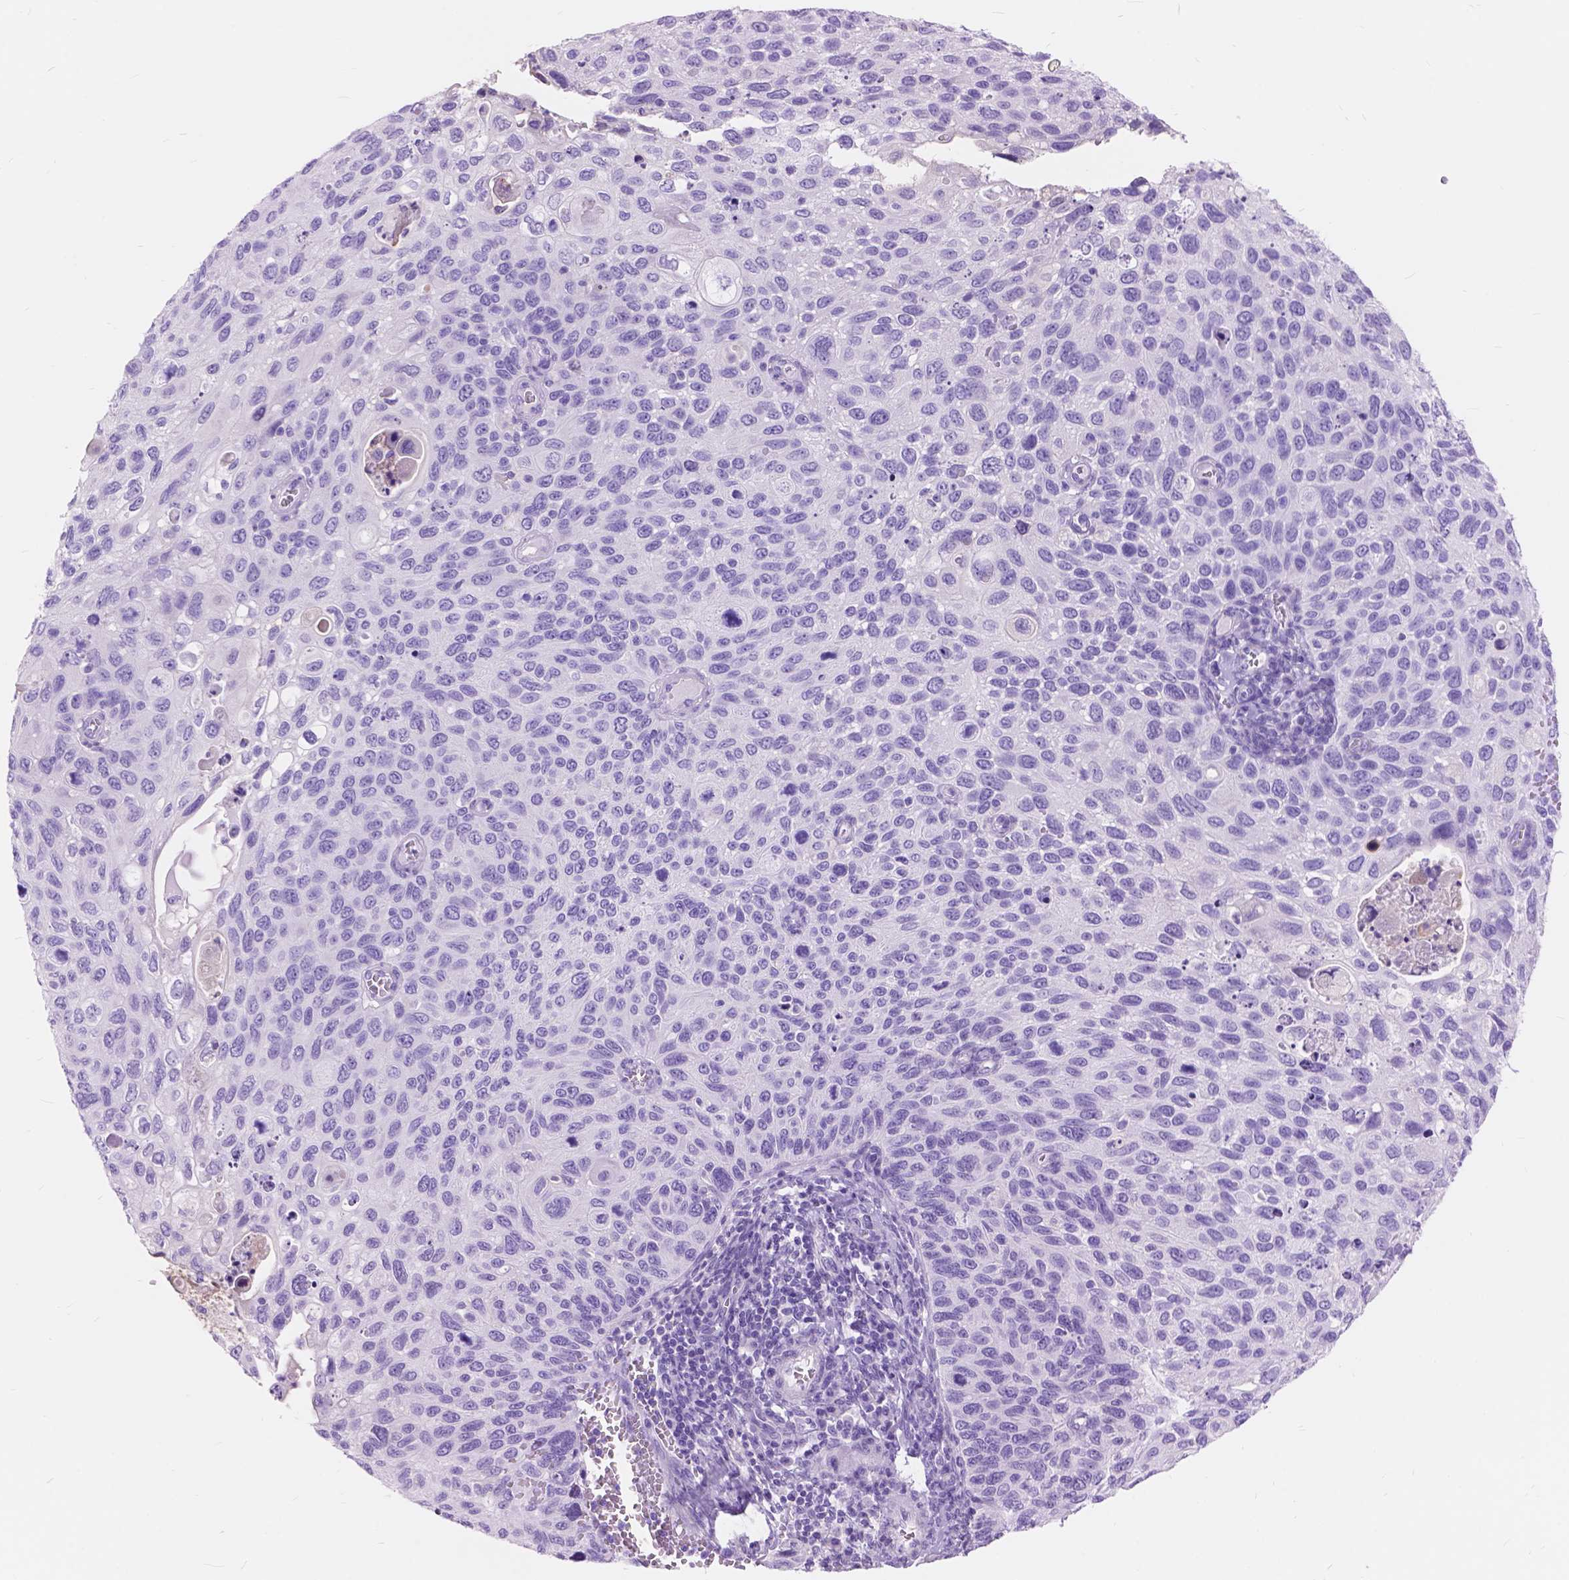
{"staining": {"intensity": "negative", "quantity": "none", "location": "none"}, "tissue": "cervical cancer", "cell_type": "Tumor cells", "image_type": "cancer", "snomed": [{"axis": "morphology", "description": "Squamous cell carcinoma, NOS"}, {"axis": "topography", "description": "Cervix"}], "caption": "This is a histopathology image of immunohistochemistry staining of squamous cell carcinoma (cervical), which shows no expression in tumor cells.", "gene": "FOXL2", "patient": {"sex": "female", "age": 70}}